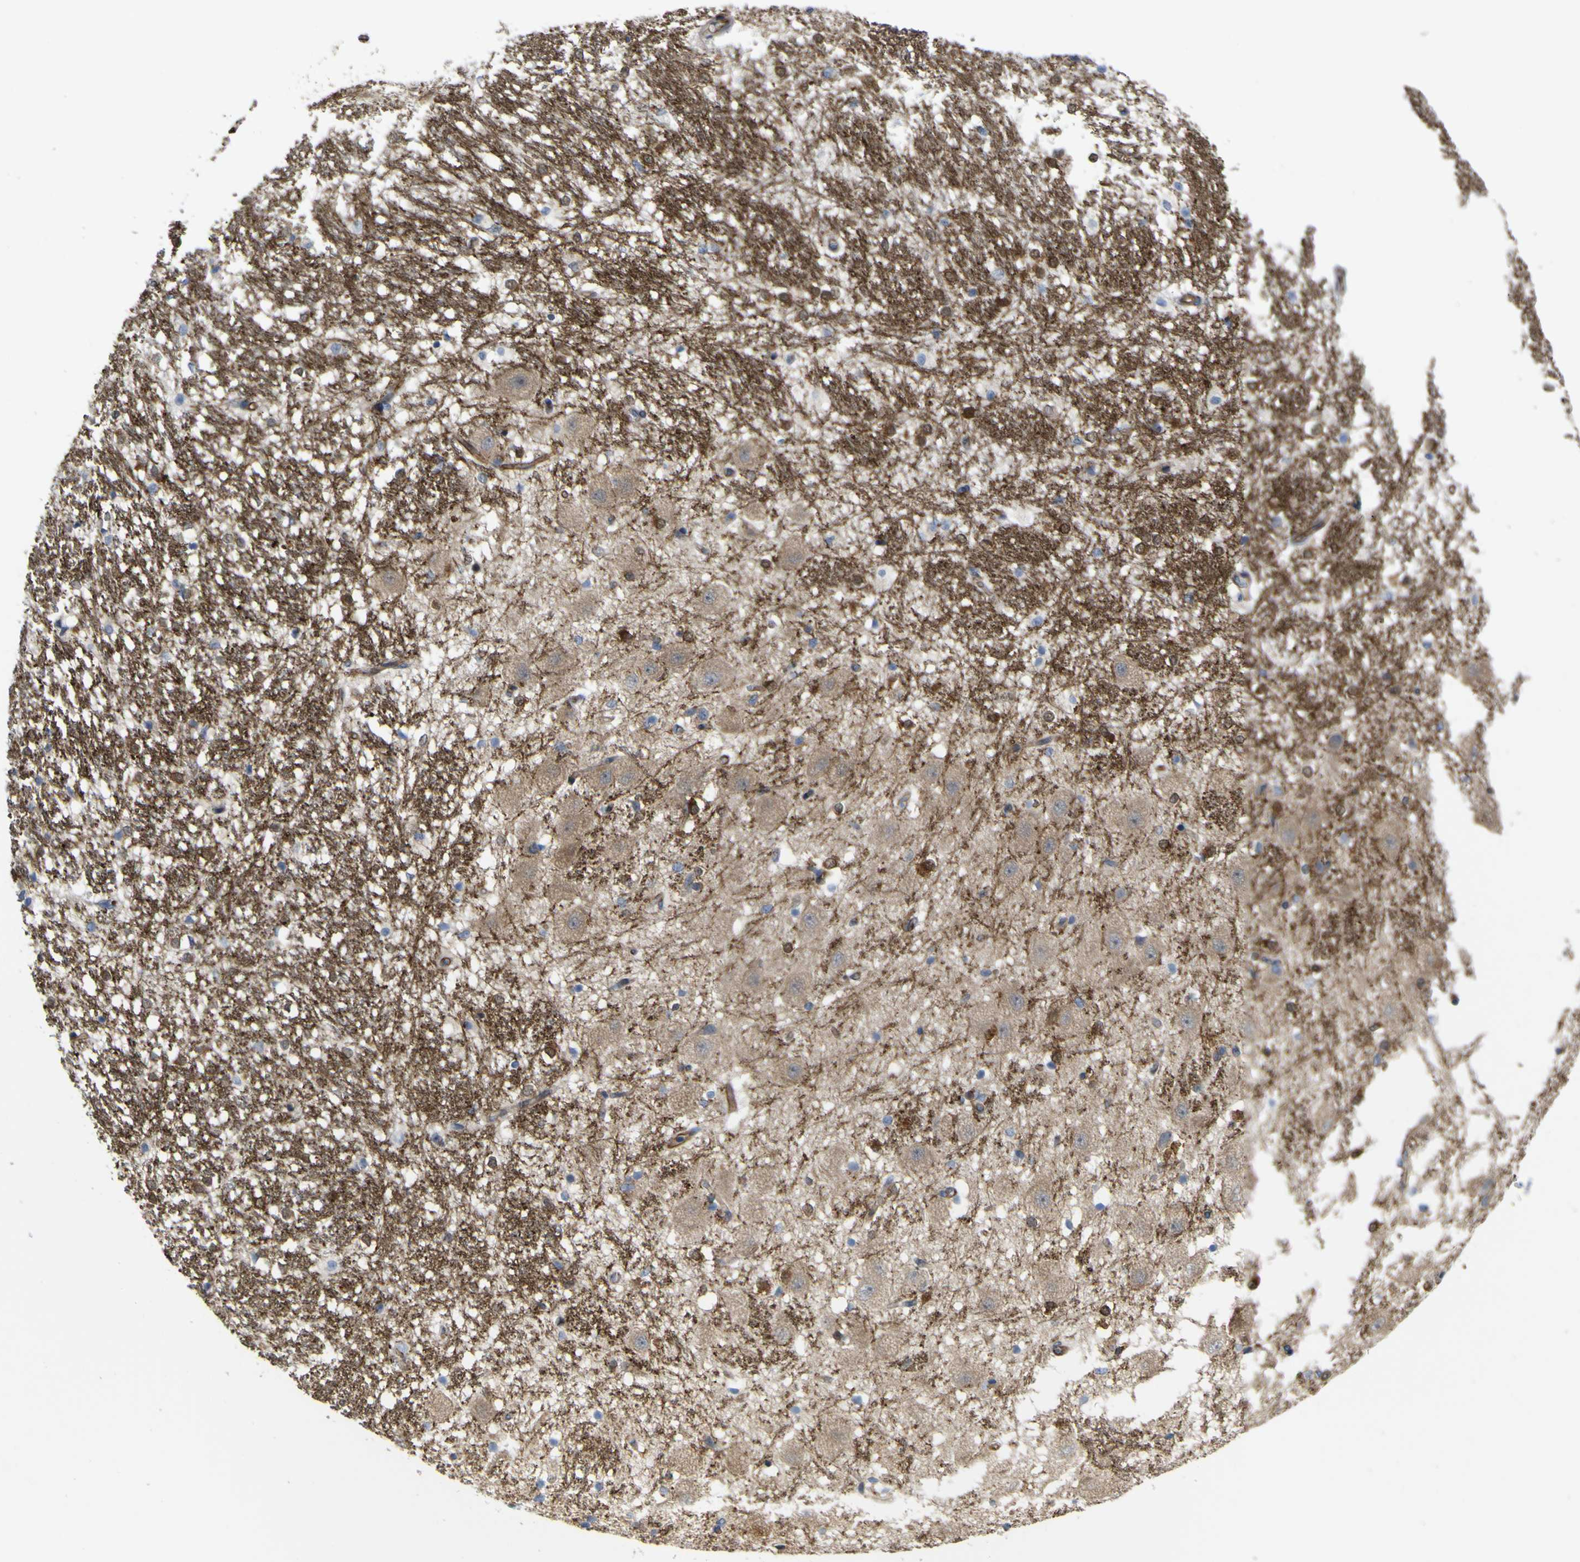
{"staining": {"intensity": "strong", "quantity": "25%-75%", "location": "cytoplasmic/membranous"}, "tissue": "hippocampus", "cell_type": "Glial cells", "image_type": "normal", "snomed": [{"axis": "morphology", "description": "Normal tissue, NOS"}, {"axis": "topography", "description": "Hippocampus"}], "caption": "Glial cells reveal high levels of strong cytoplasmic/membranous staining in about 25%-75% of cells in normal hippocampus. Using DAB (3,3'-diaminobenzidine) (brown) and hematoxylin (blue) stains, captured at high magnification using brightfield microscopy.", "gene": "JPH1", "patient": {"sex": "female", "age": 19}}